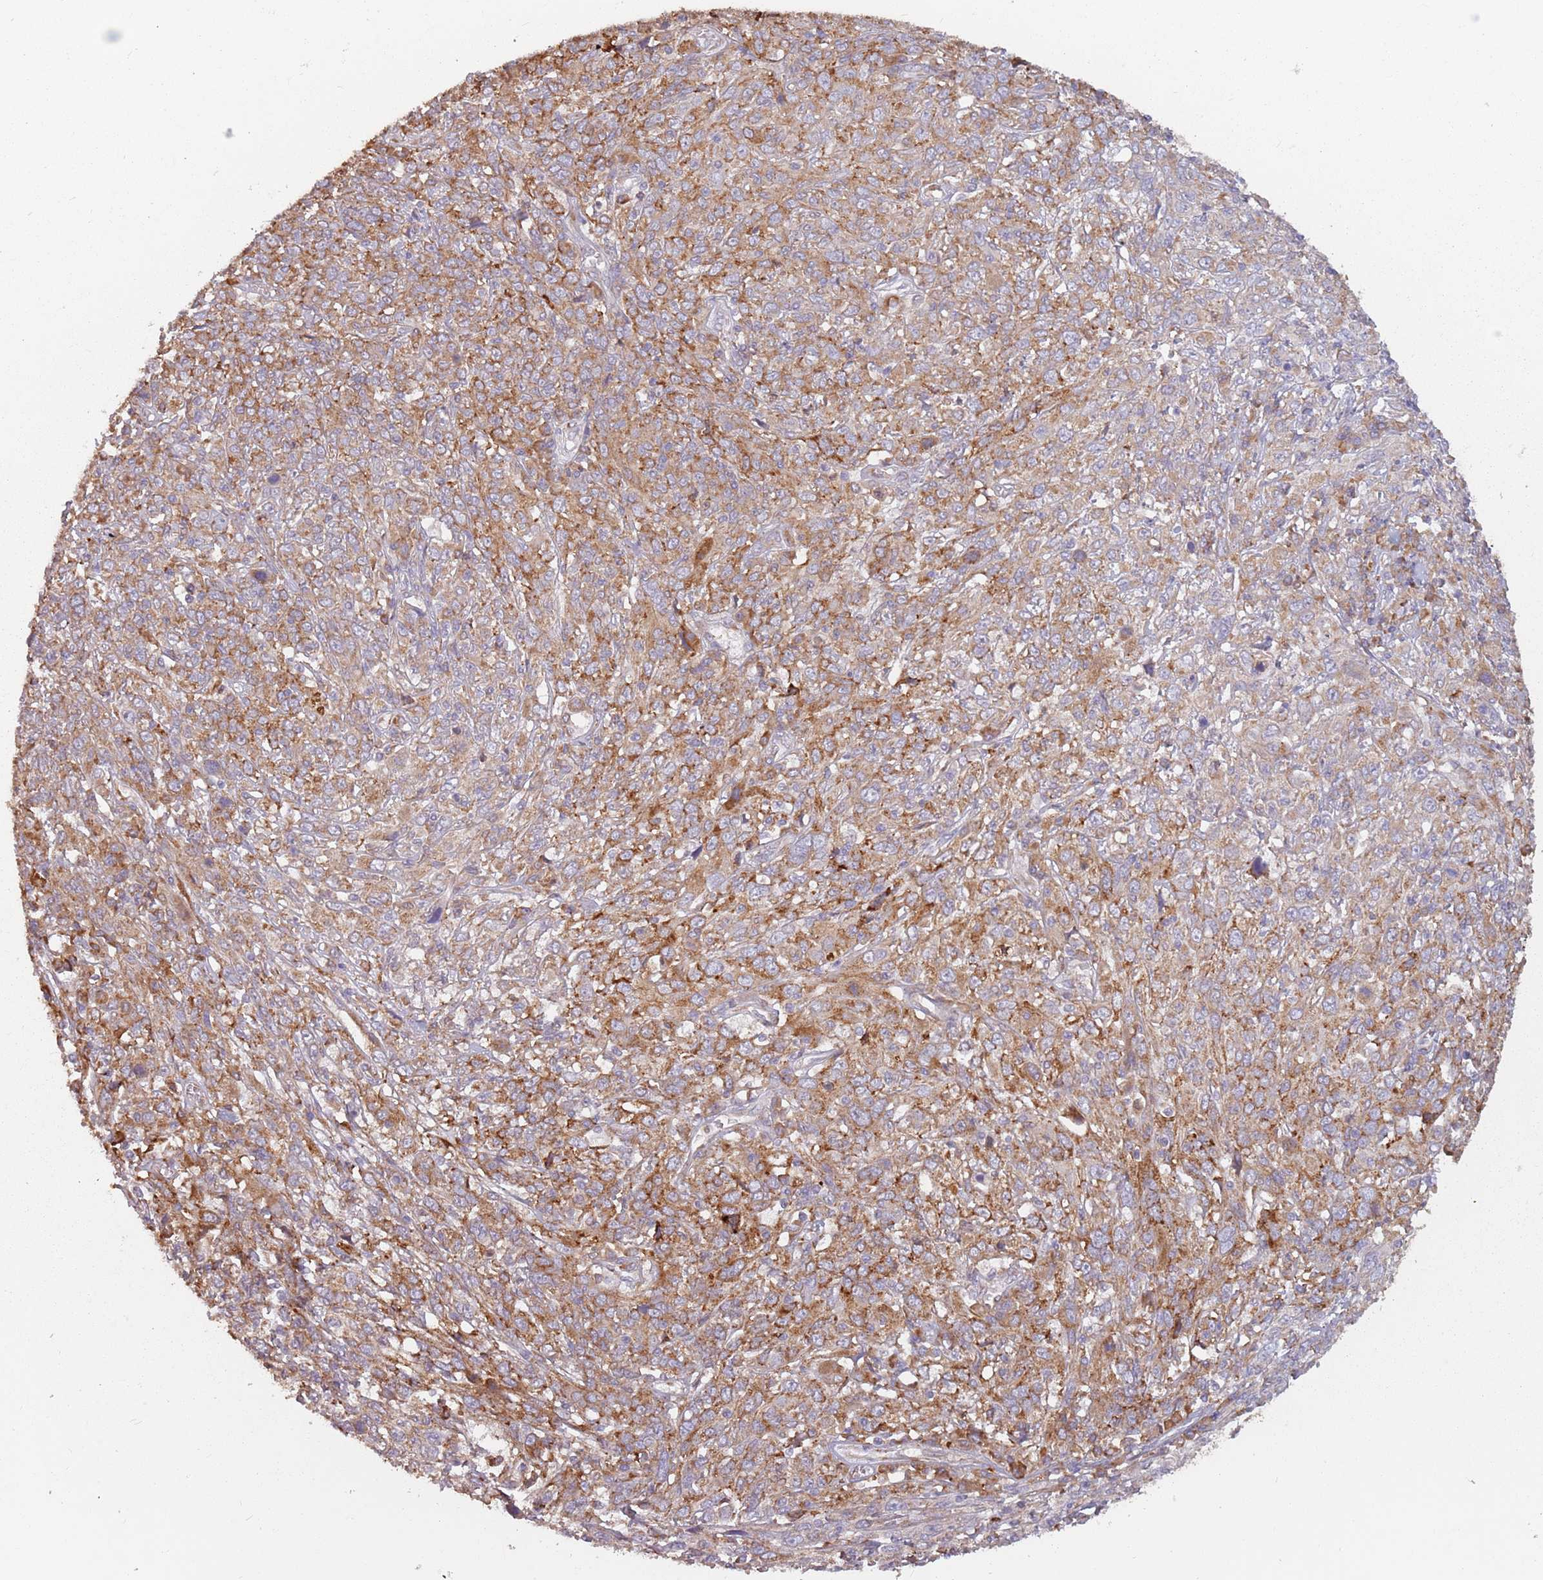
{"staining": {"intensity": "moderate", "quantity": ">75%", "location": "cytoplasmic/membranous"}, "tissue": "cervical cancer", "cell_type": "Tumor cells", "image_type": "cancer", "snomed": [{"axis": "morphology", "description": "Squamous cell carcinoma, NOS"}, {"axis": "topography", "description": "Cervix"}], "caption": "IHC photomicrograph of neoplastic tissue: cervical cancer stained using immunohistochemistry (IHC) reveals medium levels of moderate protein expression localized specifically in the cytoplasmic/membranous of tumor cells, appearing as a cytoplasmic/membranous brown color.", "gene": "RPS9", "patient": {"sex": "female", "age": 46}}